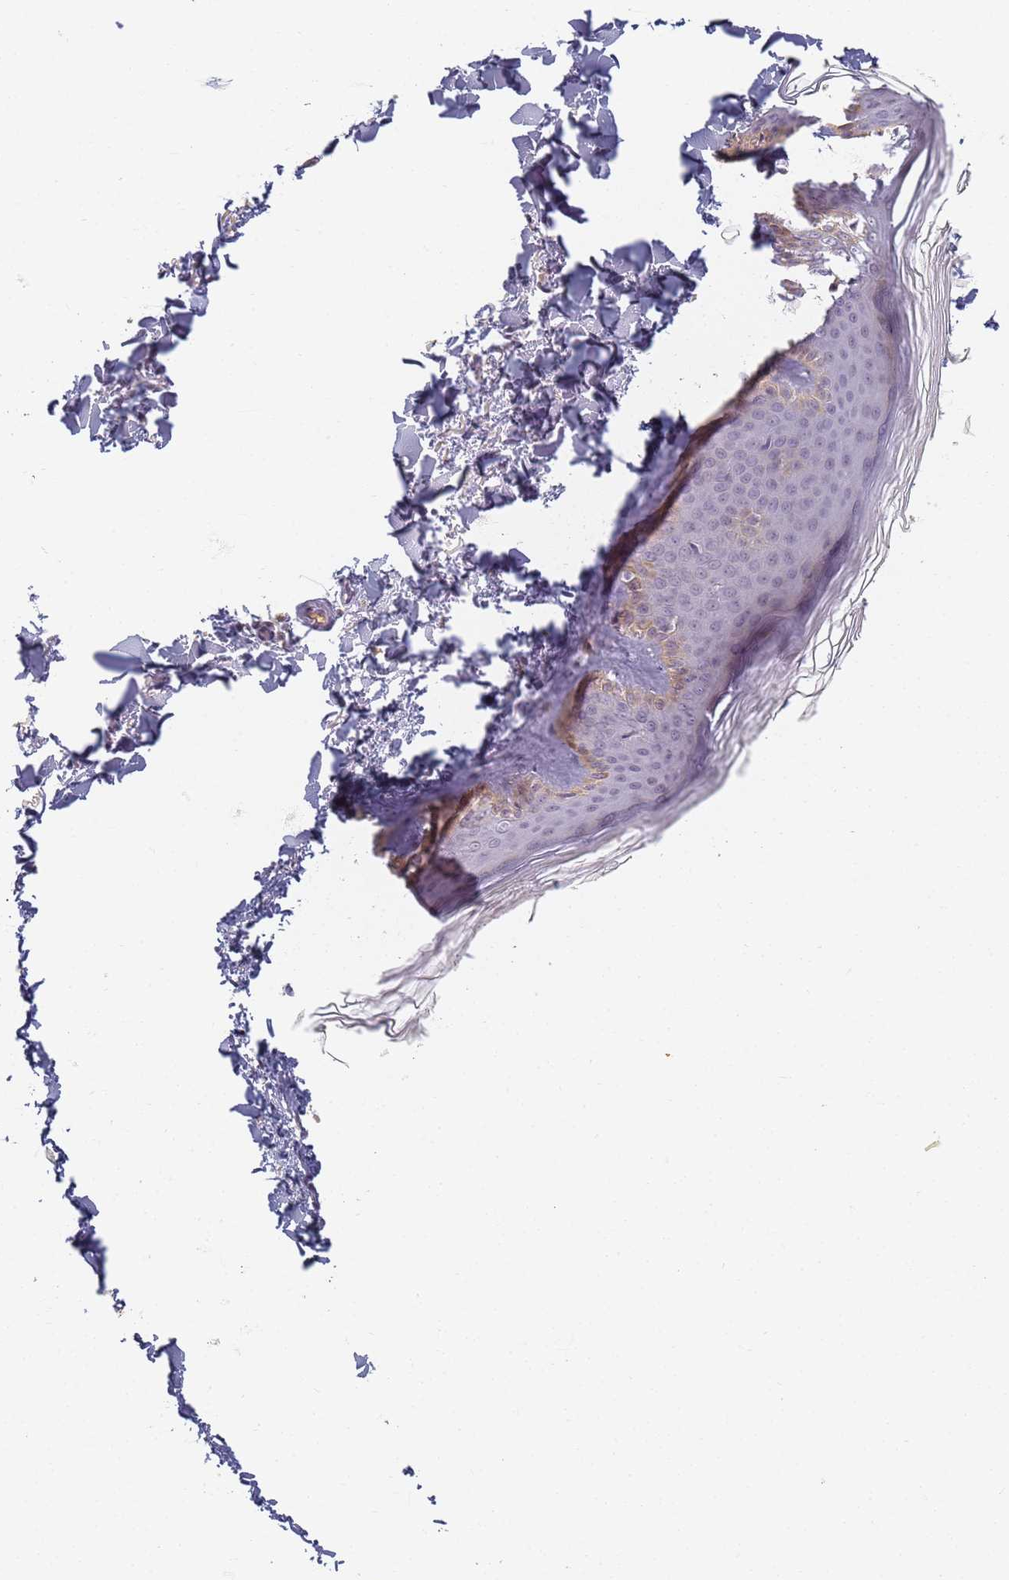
{"staining": {"intensity": "negative", "quantity": "none", "location": "none"}, "tissue": "skin", "cell_type": "Fibroblasts", "image_type": "normal", "snomed": [{"axis": "morphology", "description": "Normal tissue, NOS"}, {"axis": "topography", "description": "Skin"}], "caption": "This photomicrograph is of normal skin stained with immunohistochemistry to label a protein in brown with the nuclei are counter-stained blue. There is no expression in fibroblasts.", "gene": "SLC38A9", "patient": {"sex": "female", "age": 27}}